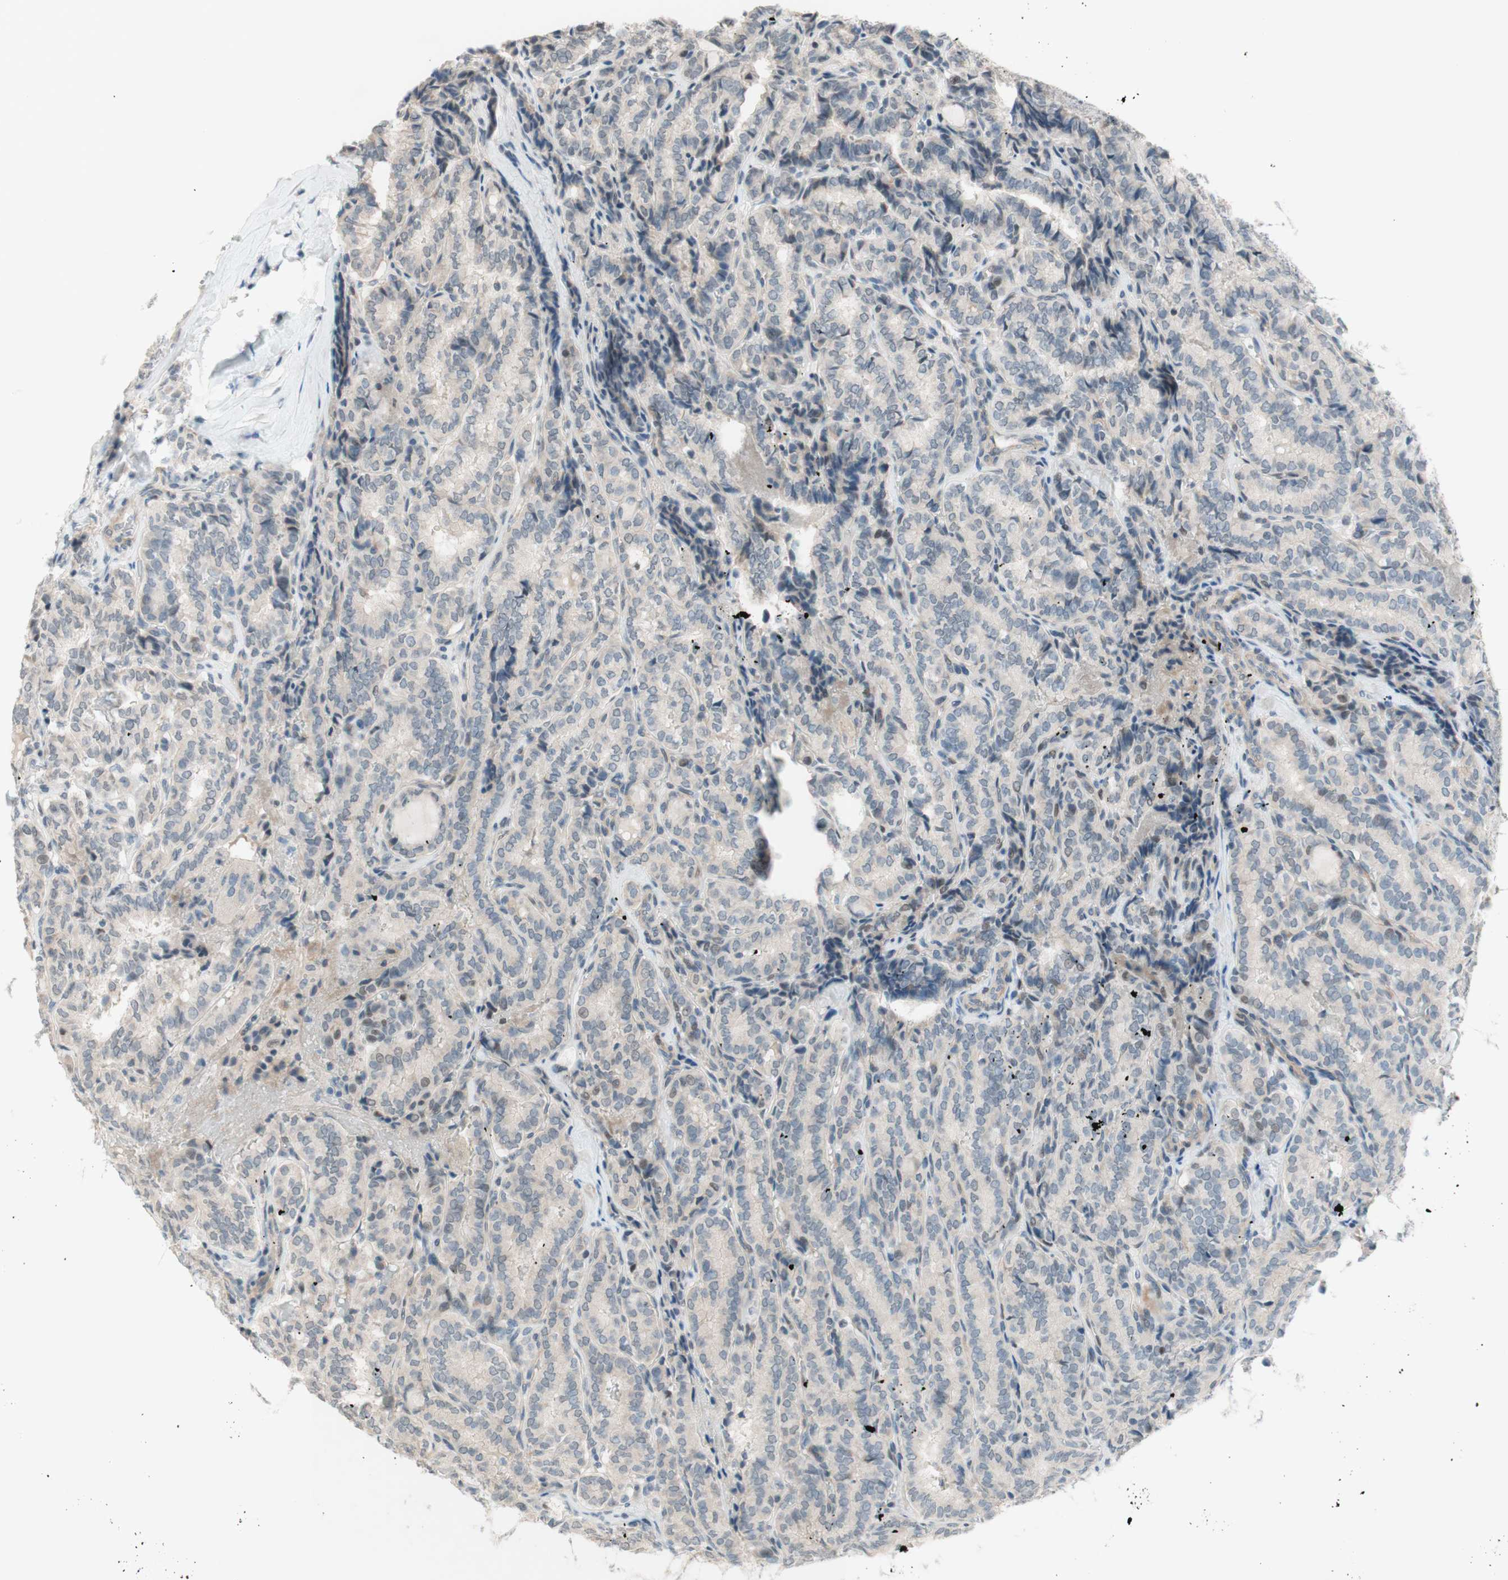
{"staining": {"intensity": "weak", "quantity": "<25%", "location": "cytoplasmic/membranous,nuclear"}, "tissue": "thyroid cancer", "cell_type": "Tumor cells", "image_type": "cancer", "snomed": [{"axis": "morphology", "description": "Normal tissue, NOS"}, {"axis": "morphology", "description": "Papillary adenocarcinoma, NOS"}, {"axis": "topography", "description": "Thyroid gland"}], "caption": "The micrograph demonstrates no significant staining in tumor cells of thyroid cancer.", "gene": "JPH1", "patient": {"sex": "female", "age": 30}}